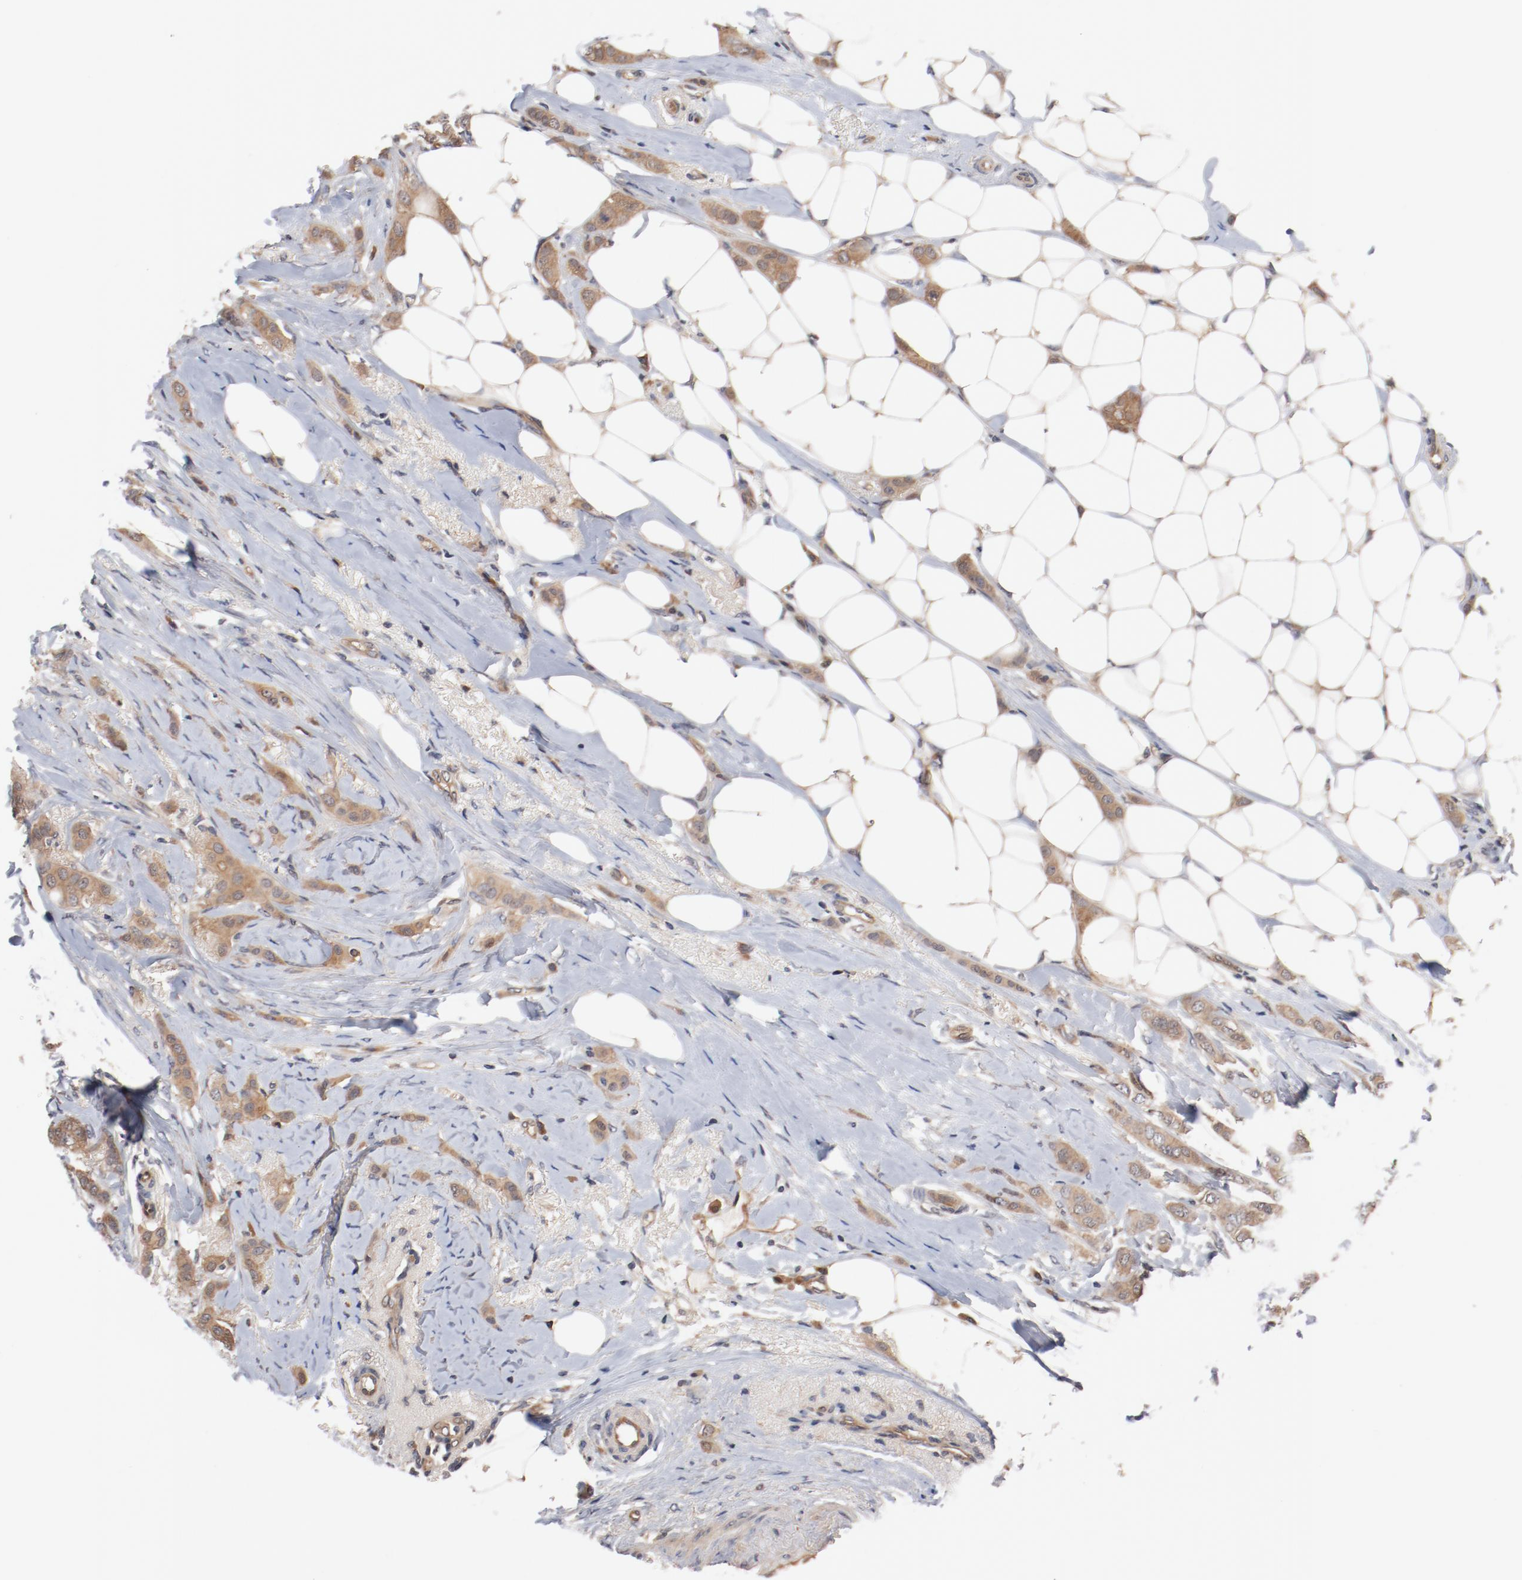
{"staining": {"intensity": "weak", "quantity": ">75%", "location": "cytoplasmic/membranous"}, "tissue": "breast cancer", "cell_type": "Tumor cells", "image_type": "cancer", "snomed": [{"axis": "morphology", "description": "Lobular carcinoma"}, {"axis": "topography", "description": "Breast"}], "caption": "Breast lobular carcinoma was stained to show a protein in brown. There is low levels of weak cytoplasmic/membranous positivity in approximately >75% of tumor cells.", "gene": "PITPNM2", "patient": {"sex": "female", "age": 55}}